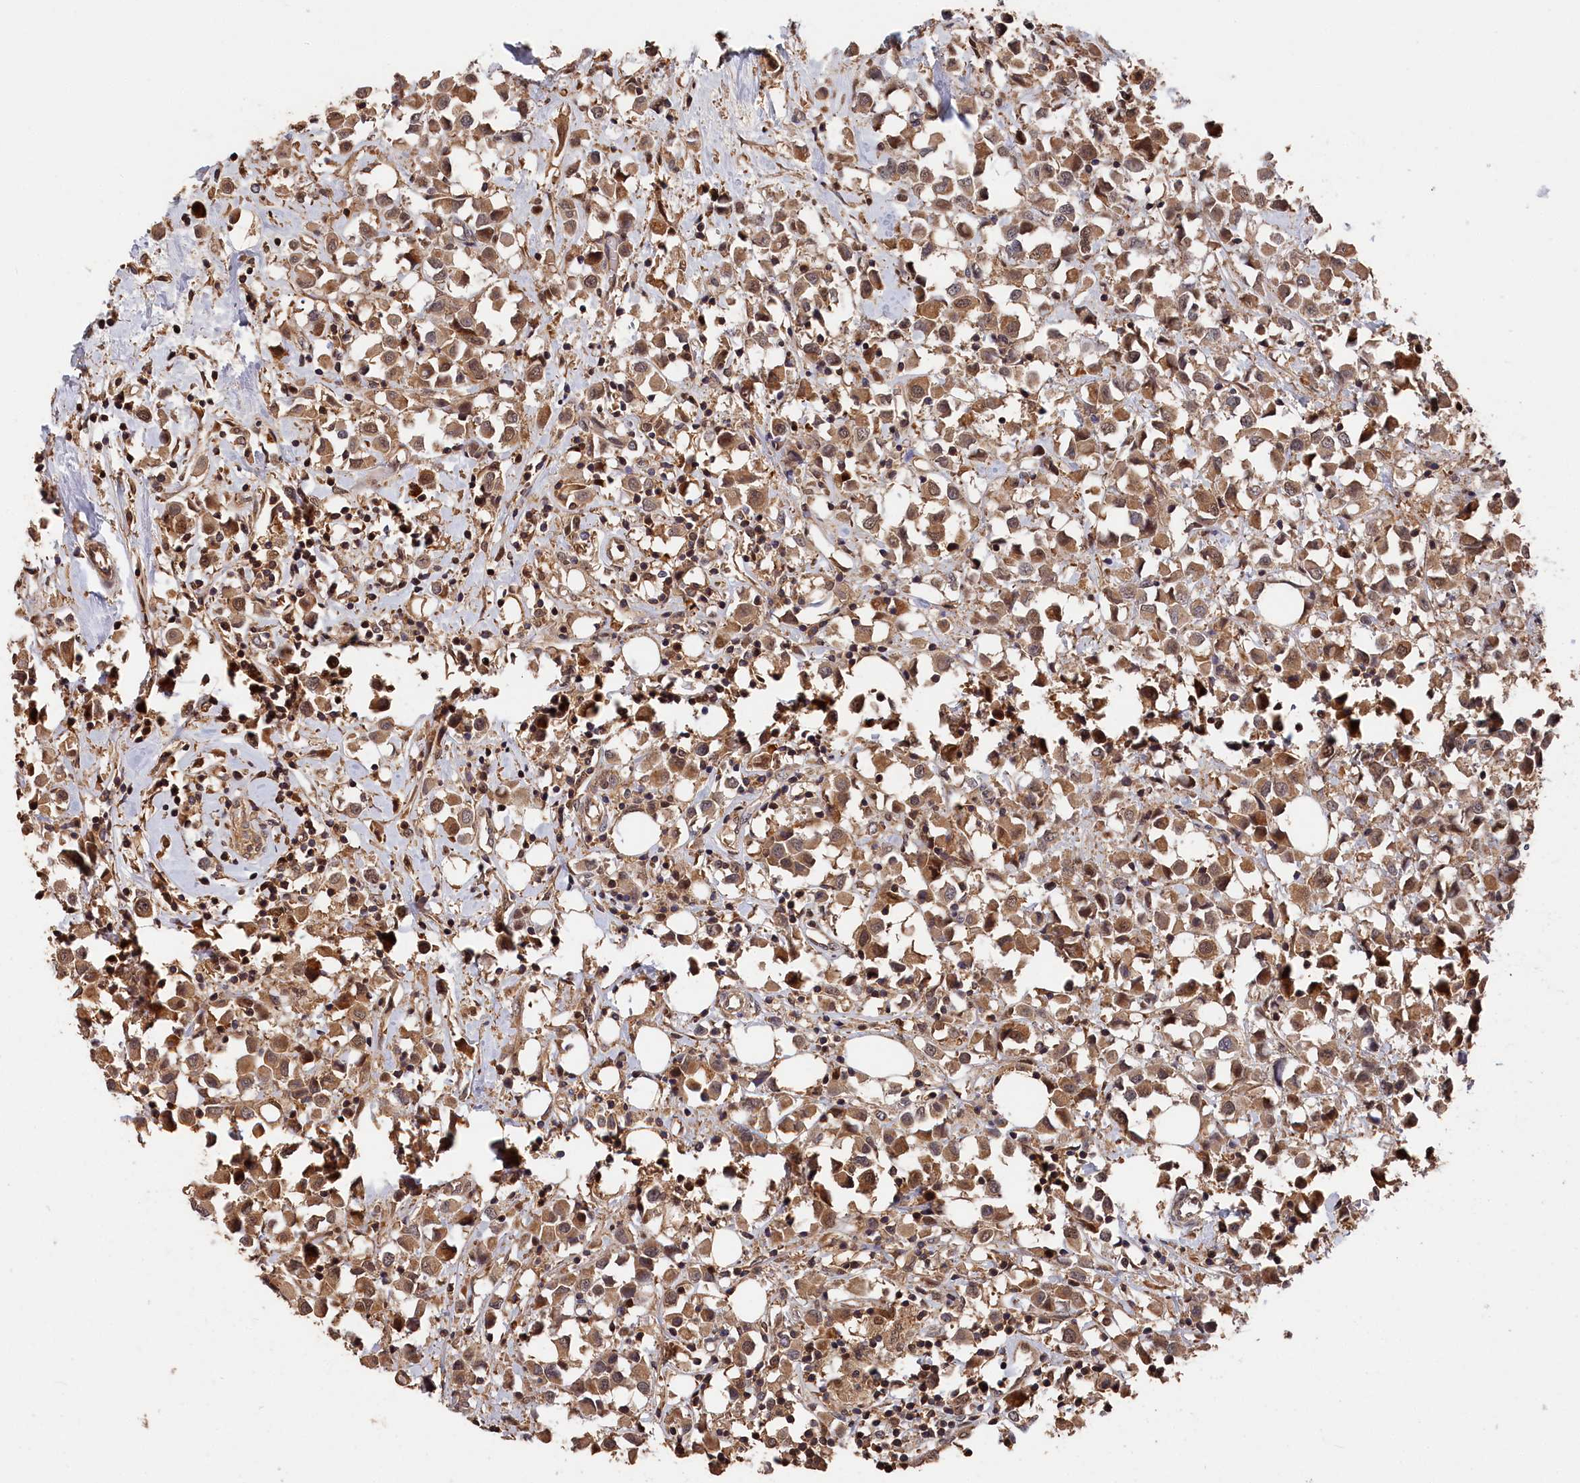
{"staining": {"intensity": "moderate", "quantity": ">75%", "location": "cytoplasmic/membranous"}, "tissue": "breast cancer", "cell_type": "Tumor cells", "image_type": "cancer", "snomed": [{"axis": "morphology", "description": "Duct carcinoma"}, {"axis": "topography", "description": "Breast"}], "caption": "Brown immunohistochemical staining in human breast cancer (invasive ductal carcinoma) exhibits moderate cytoplasmic/membranous positivity in about >75% of tumor cells.", "gene": "RMI2", "patient": {"sex": "female", "age": 61}}